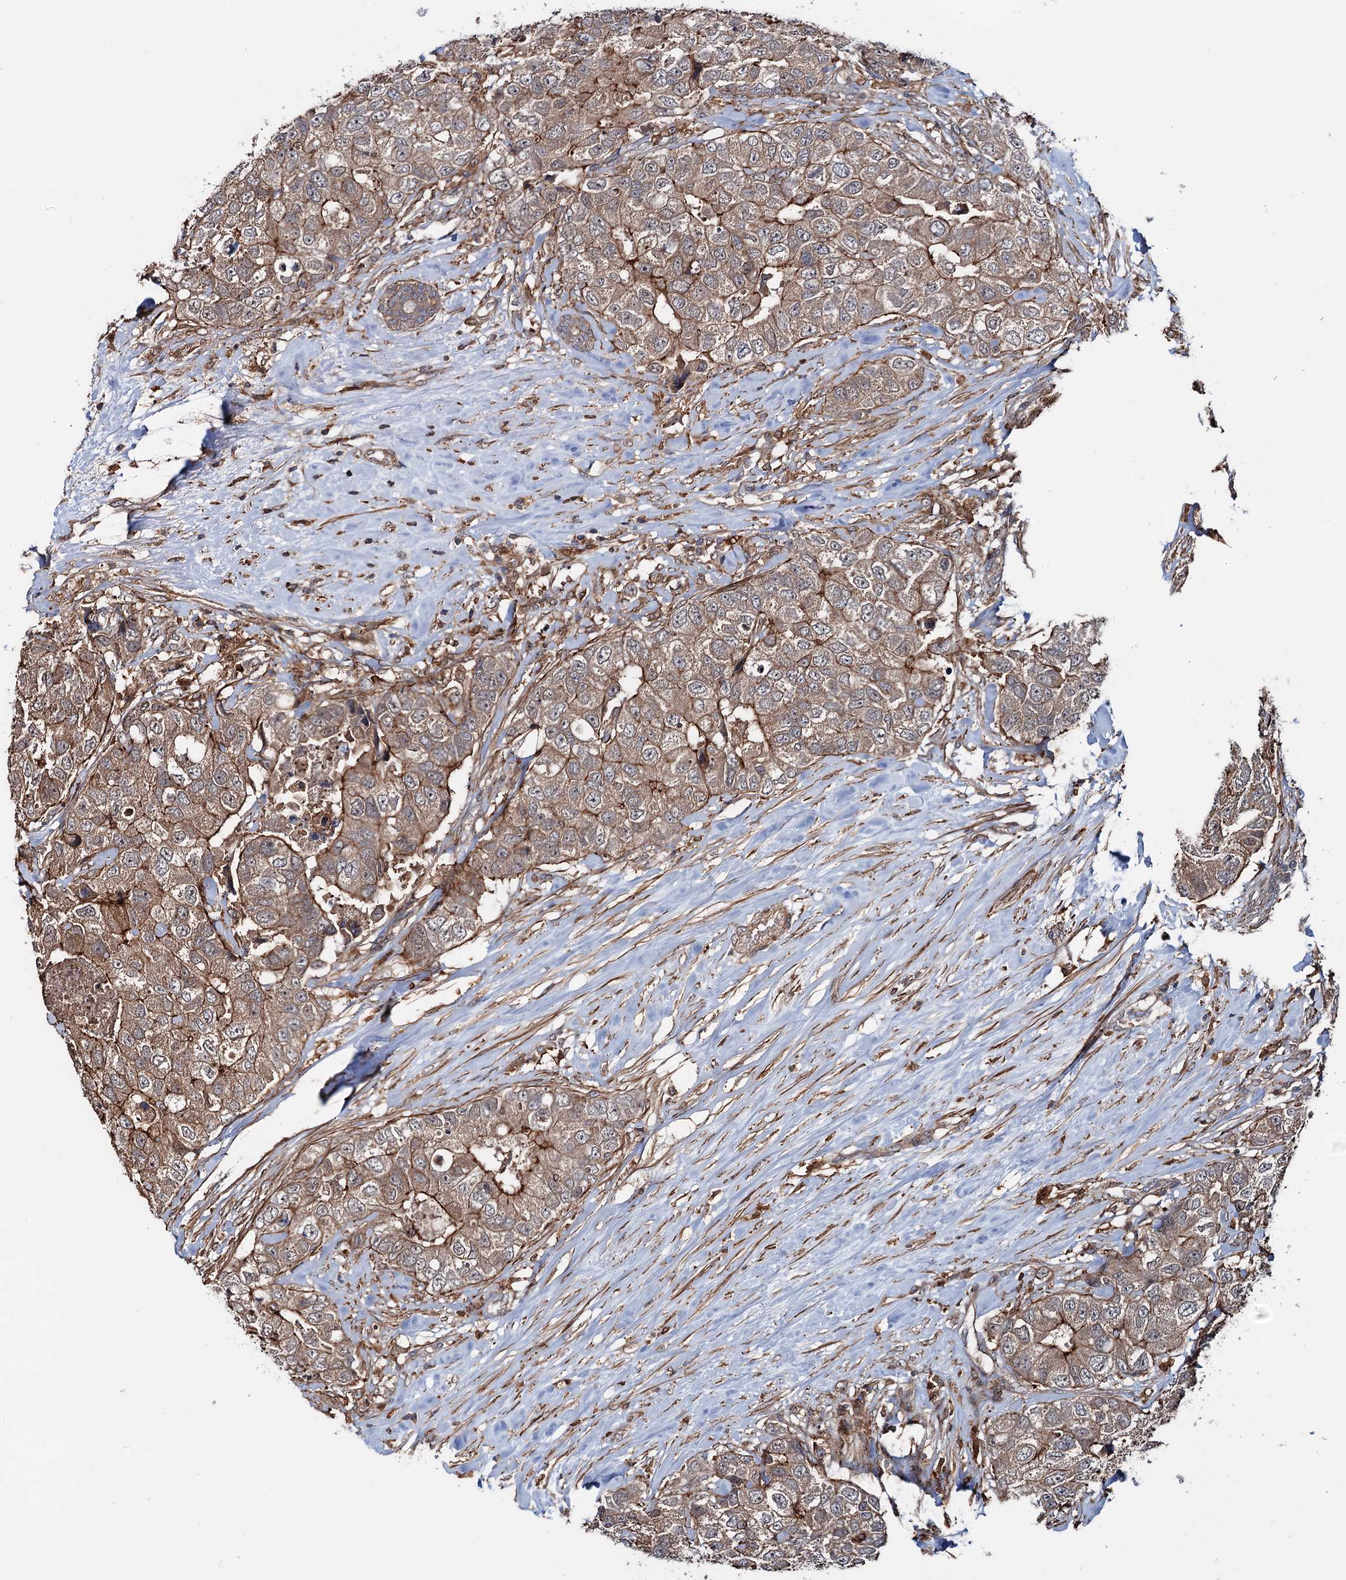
{"staining": {"intensity": "moderate", "quantity": ">75%", "location": "cytoplasmic/membranous"}, "tissue": "breast cancer", "cell_type": "Tumor cells", "image_type": "cancer", "snomed": [{"axis": "morphology", "description": "Duct carcinoma"}, {"axis": "topography", "description": "Breast"}], "caption": "Breast cancer stained with immunohistochemistry (IHC) displays moderate cytoplasmic/membranous expression in approximately >75% of tumor cells.", "gene": "GRIP1", "patient": {"sex": "female", "age": 62}}